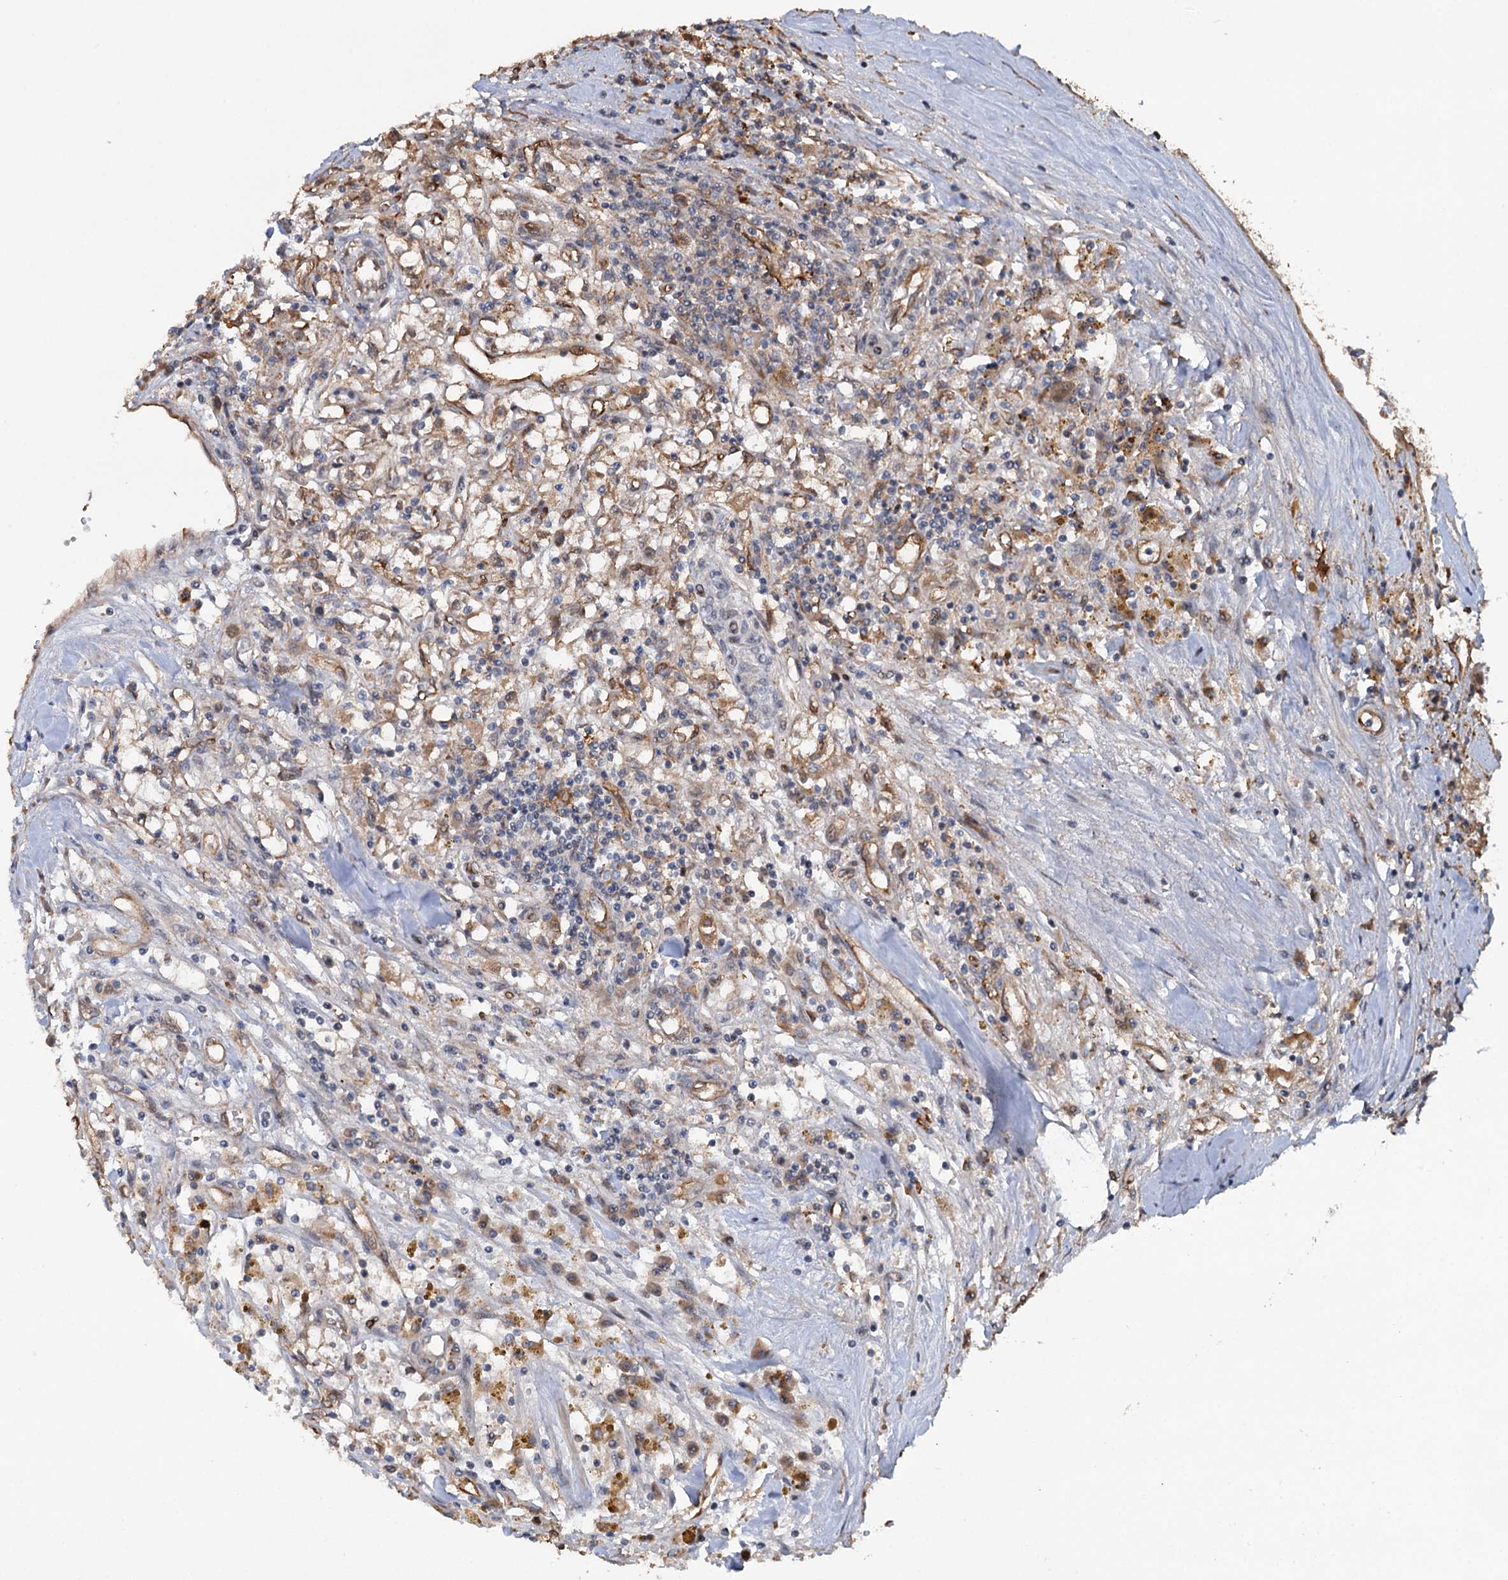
{"staining": {"intensity": "weak", "quantity": "<25%", "location": "cytoplasmic/membranous"}, "tissue": "renal cancer", "cell_type": "Tumor cells", "image_type": "cancer", "snomed": [{"axis": "morphology", "description": "Adenocarcinoma, NOS"}, {"axis": "topography", "description": "Kidney"}], "caption": "This is a micrograph of immunohistochemistry staining of renal cancer, which shows no expression in tumor cells.", "gene": "NCAPD2", "patient": {"sex": "male", "age": 56}}